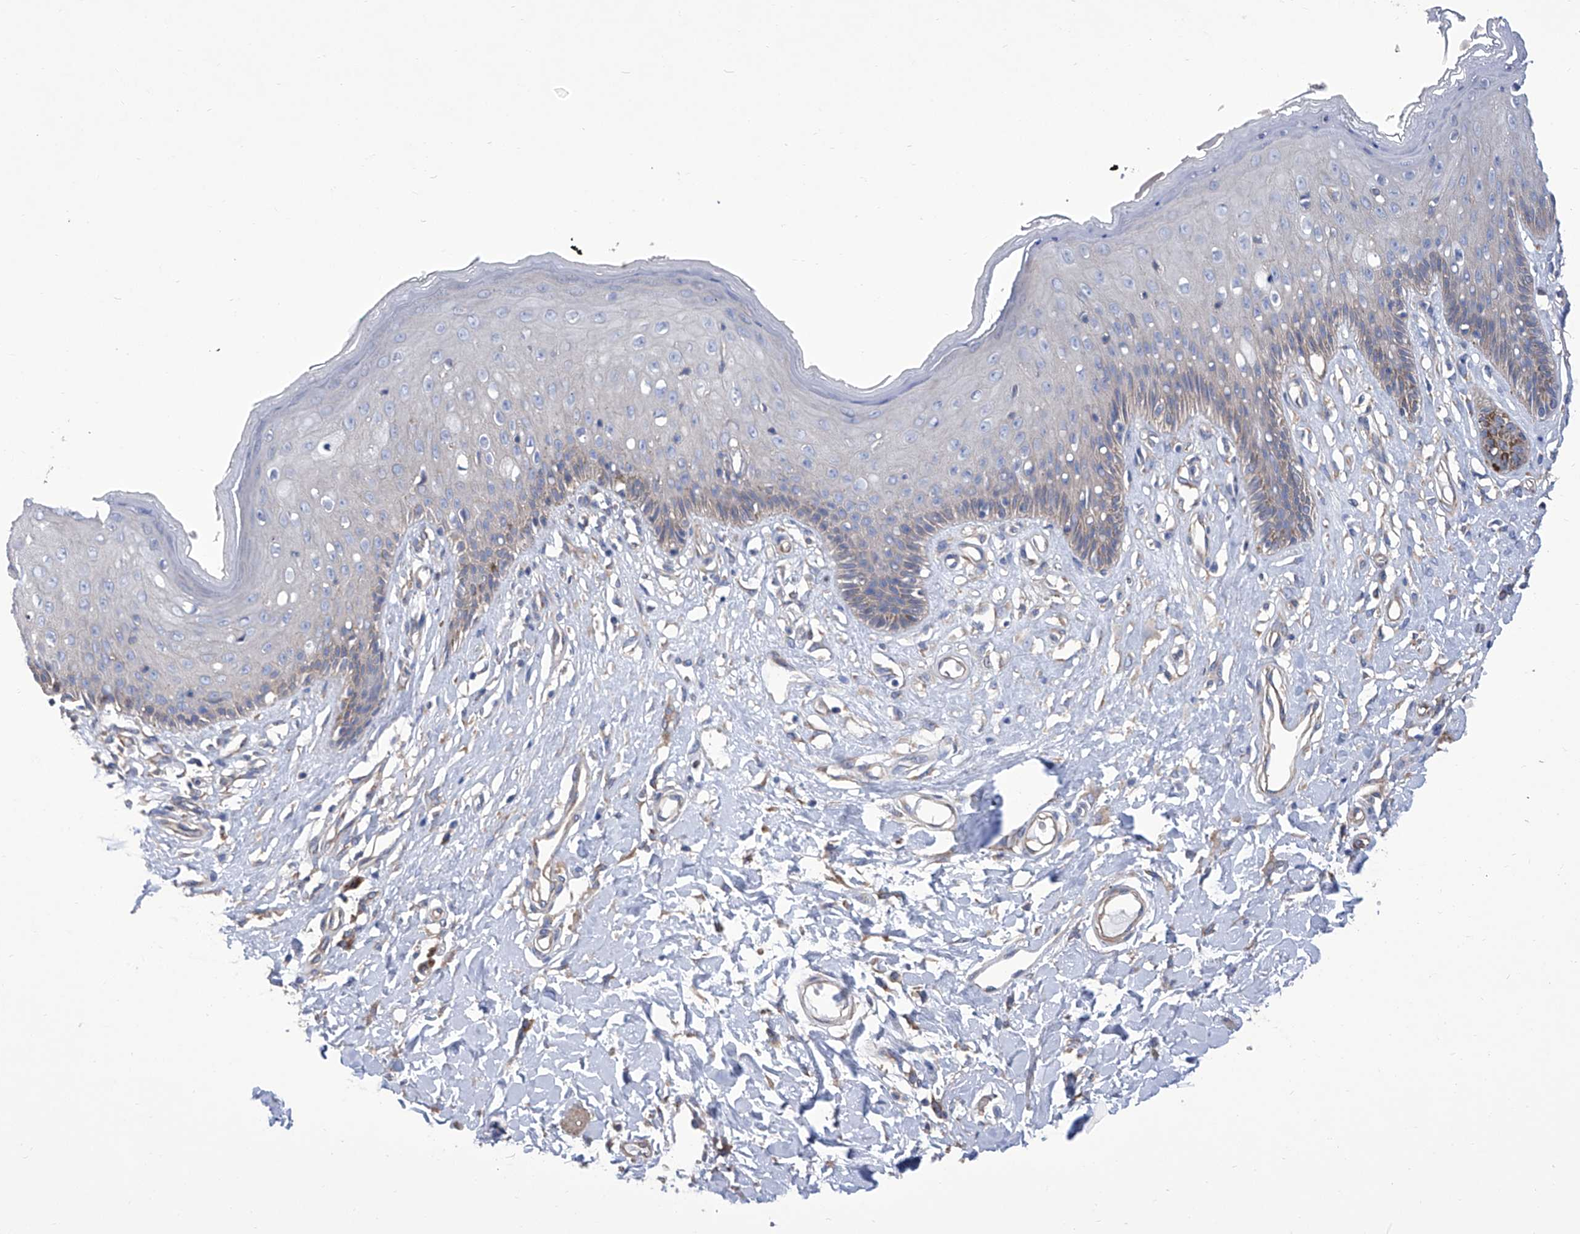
{"staining": {"intensity": "weak", "quantity": "<25%", "location": "cytoplasmic/membranous"}, "tissue": "skin", "cell_type": "Epidermal cells", "image_type": "normal", "snomed": [{"axis": "morphology", "description": "Normal tissue, NOS"}, {"axis": "morphology", "description": "Squamous cell carcinoma, NOS"}, {"axis": "topography", "description": "Vulva"}], "caption": "DAB immunohistochemical staining of unremarkable skin reveals no significant staining in epidermal cells.", "gene": "SMS", "patient": {"sex": "female", "age": 85}}